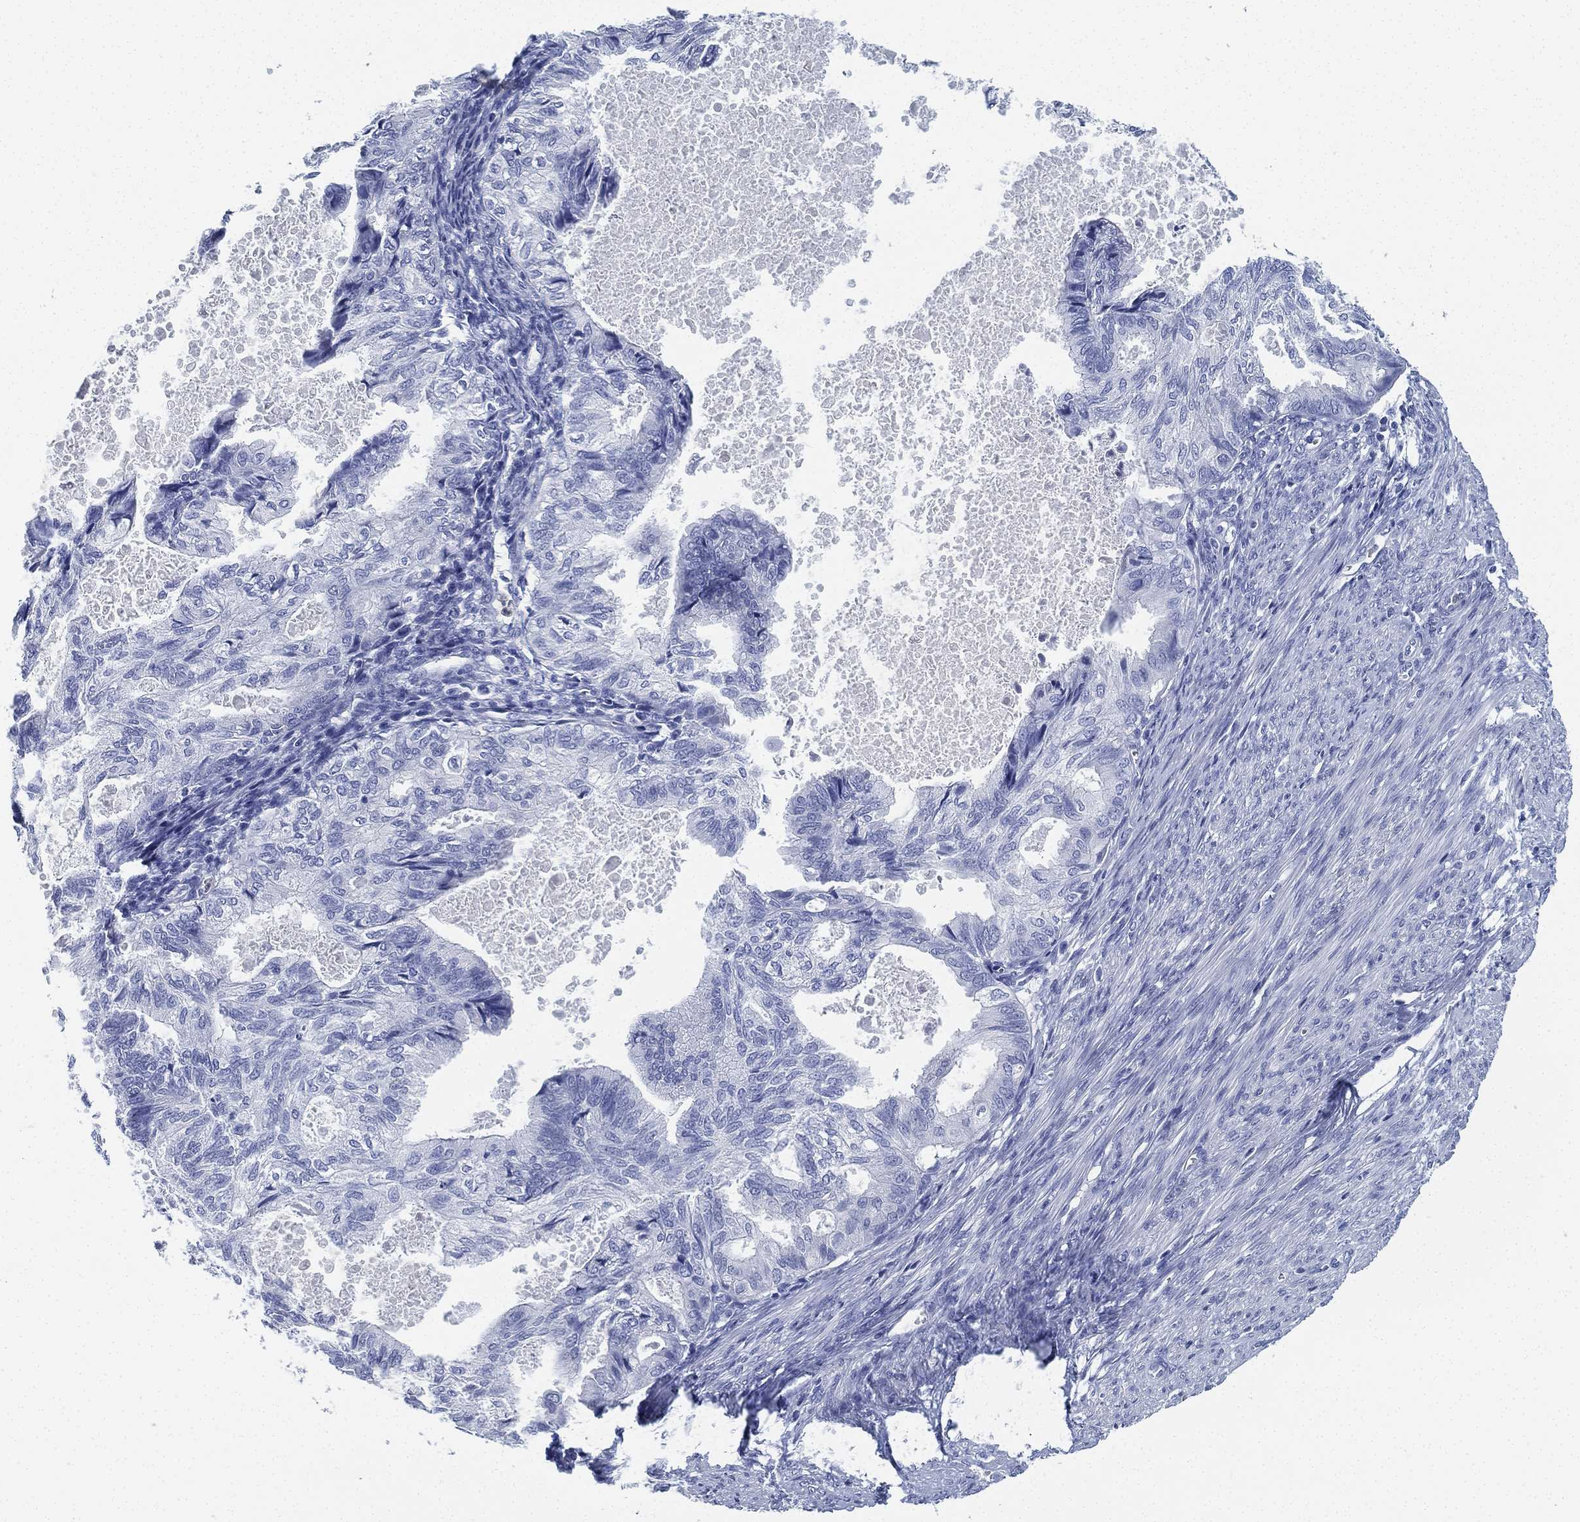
{"staining": {"intensity": "negative", "quantity": "none", "location": "none"}, "tissue": "endometrial cancer", "cell_type": "Tumor cells", "image_type": "cancer", "snomed": [{"axis": "morphology", "description": "Adenocarcinoma, NOS"}, {"axis": "topography", "description": "Endometrium"}], "caption": "High magnification brightfield microscopy of endometrial adenocarcinoma stained with DAB (brown) and counterstained with hematoxylin (blue): tumor cells show no significant expression.", "gene": "DEFB121", "patient": {"sex": "female", "age": 86}}